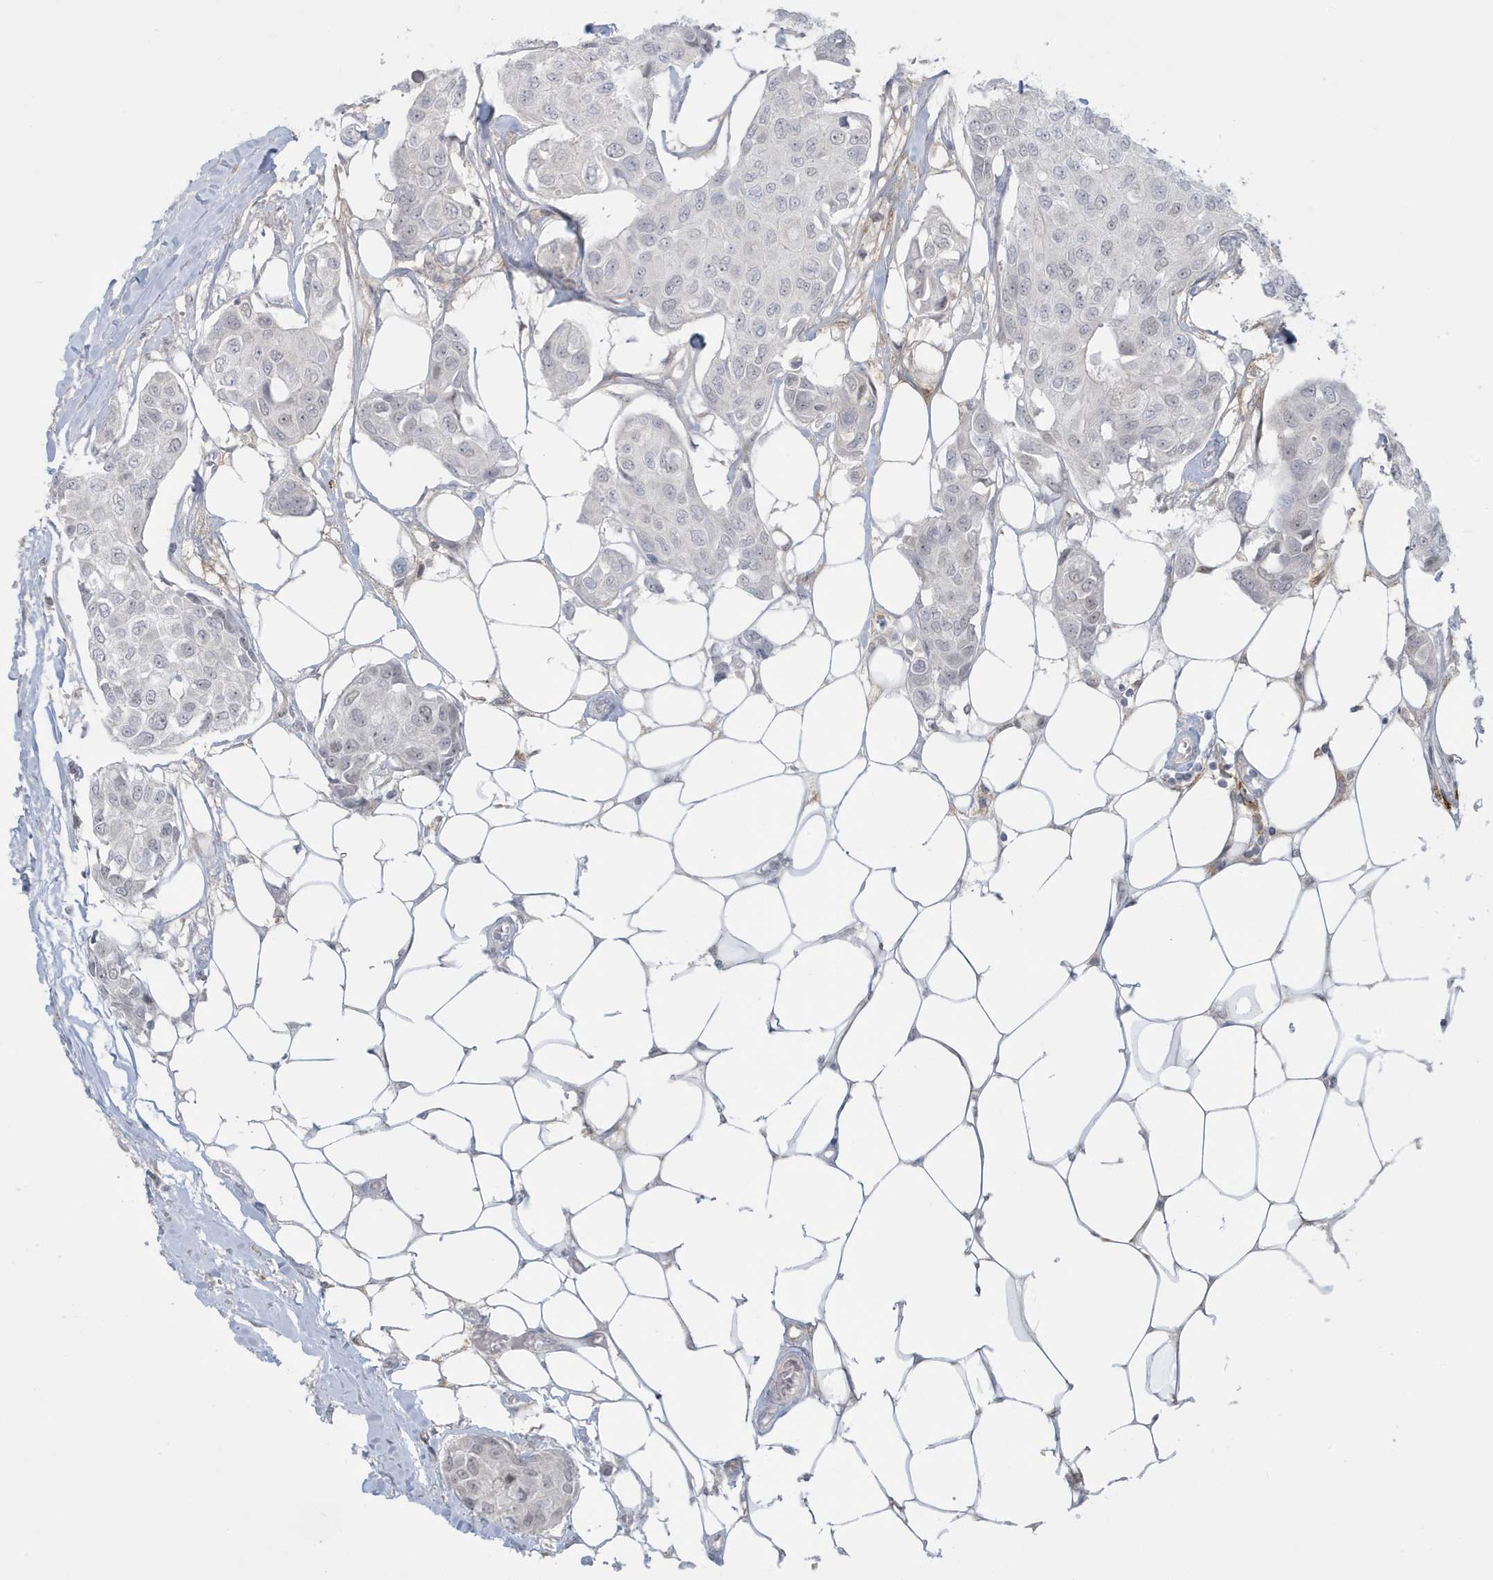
{"staining": {"intensity": "negative", "quantity": "none", "location": "none"}, "tissue": "breast cancer", "cell_type": "Tumor cells", "image_type": "cancer", "snomed": [{"axis": "morphology", "description": "Duct carcinoma"}, {"axis": "topography", "description": "Breast"}], "caption": "High magnification brightfield microscopy of breast cancer (invasive ductal carcinoma) stained with DAB (3,3'-diaminobenzidine) (brown) and counterstained with hematoxylin (blue): tumor cells show no significant positivity.", "gene": "HERC6", "patient": {"sex": "female", "age": 80}}